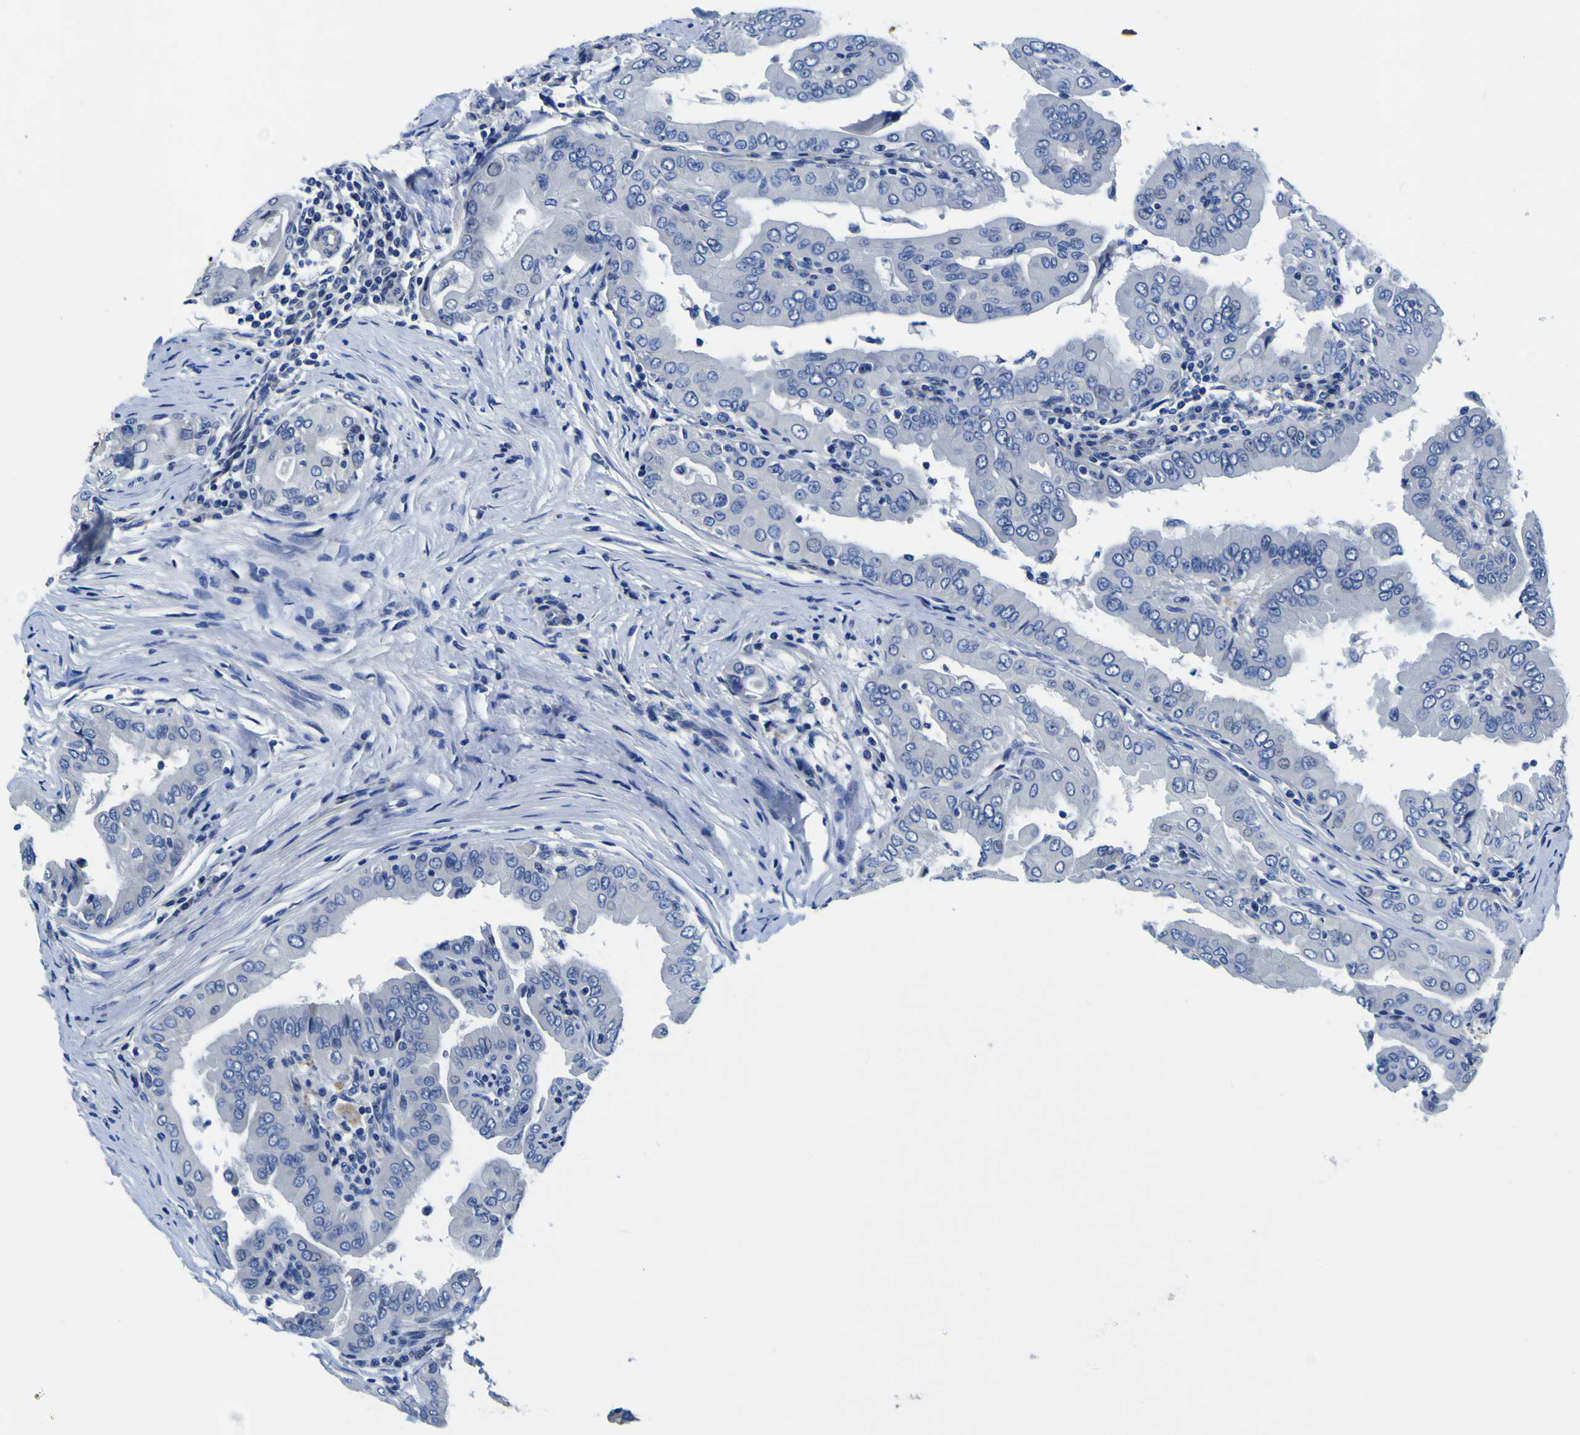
{"staining": {"intensity": "negative", "quantity": "none", "location": "none"}, "tissue": "thyroid cancer", "cell_type": "Tumor cells", "image_type": "cancer", "snomed": [{"axis": "morphology", "description": "Papillary adenocarcinoma, NOS"}, {"axis": "topography", "description": "Thyroid gland"}], "caption": "Tumor cells are negative for brown protein staining in thyroid cancer (papillary adenocarcinoma).", "gene": "AGAP3", "patient": {"sex": "male", "age": 33}}